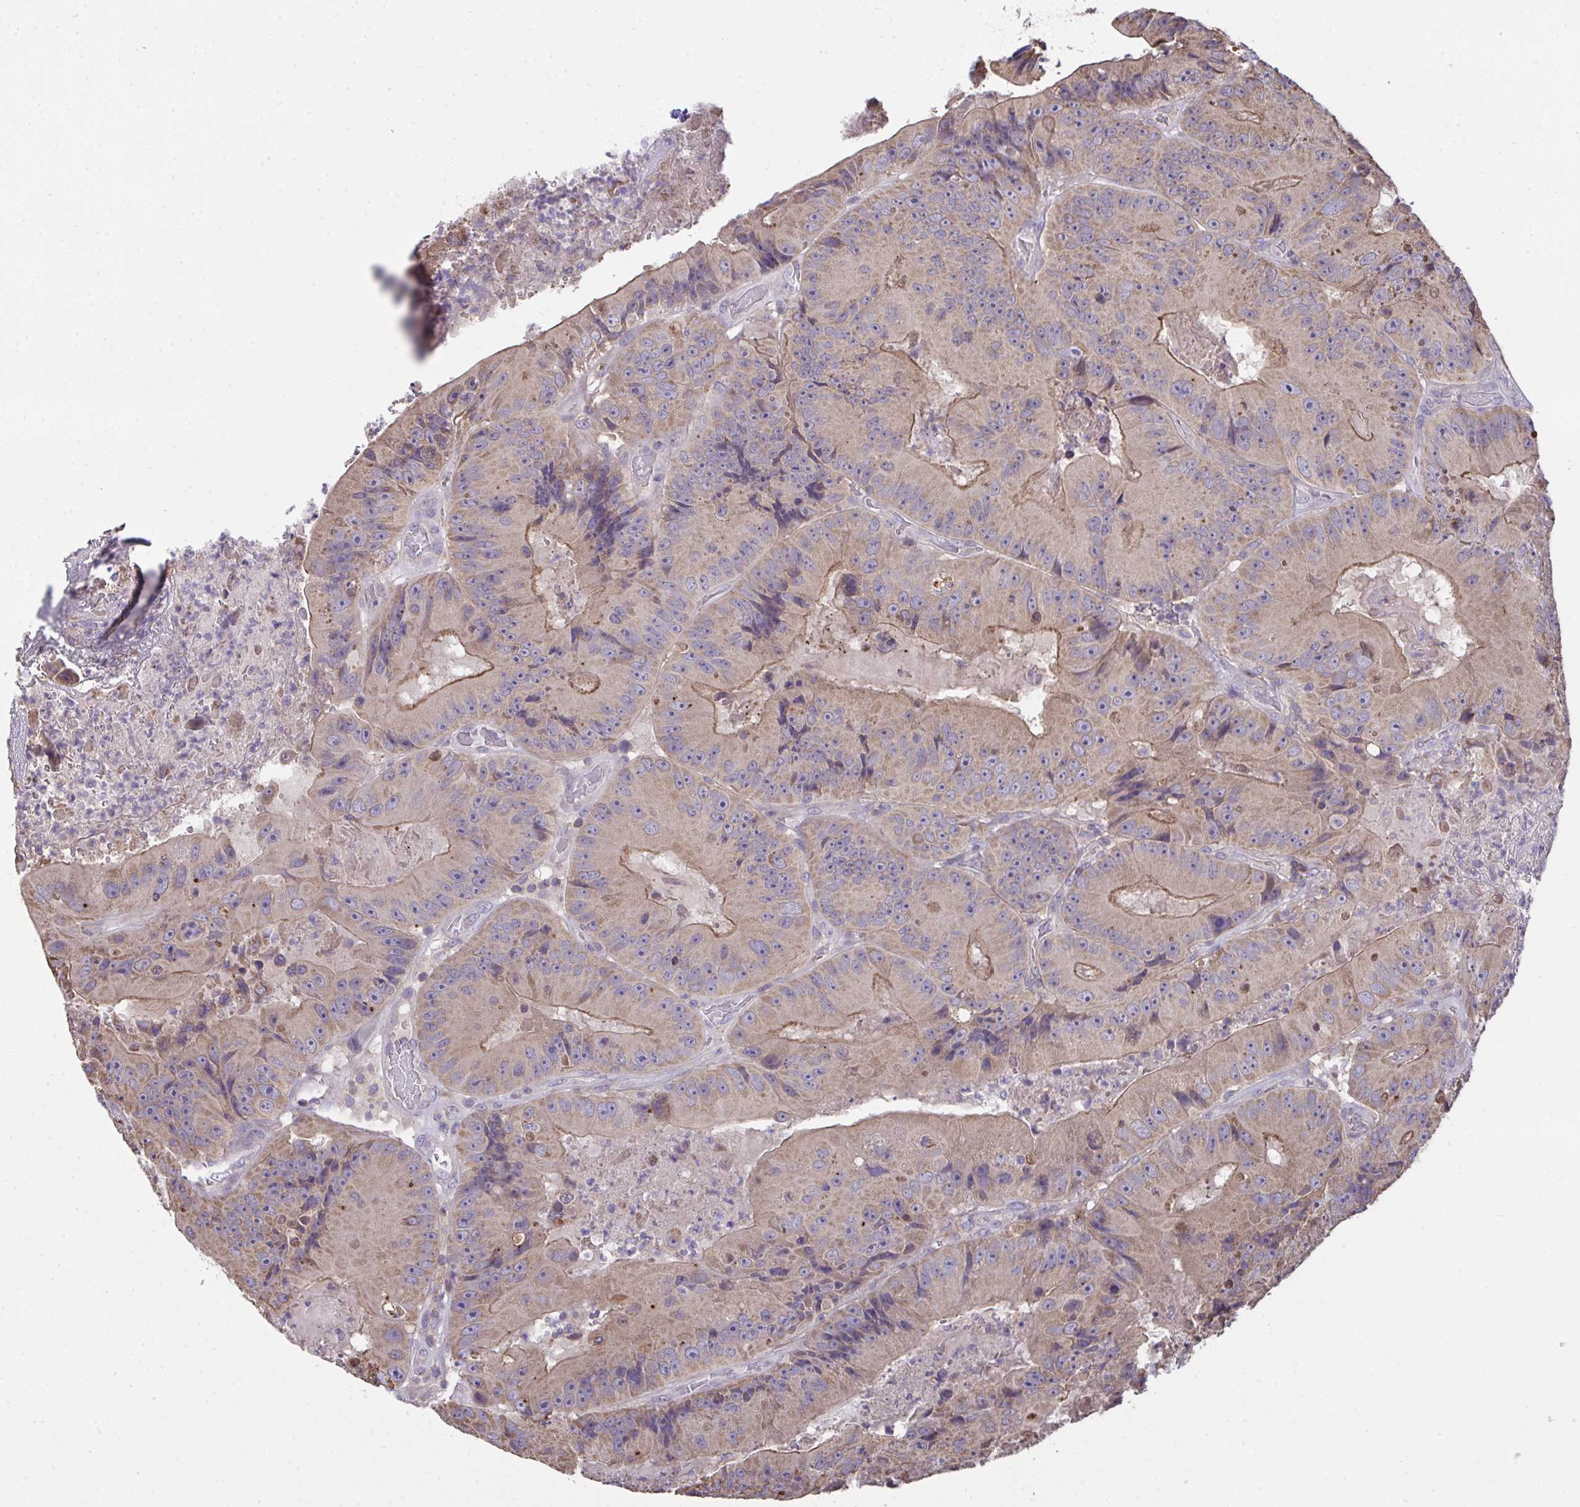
{"staining": {"intensity": "weak", "quantity": "25%-75%", "location": "cytoplasmic/membranous"}, "tissue": "colorectal cancer", "cell_type": "Tumor cells", "image_type": "cancer", "snomed": [{"axis": "morphology", "description": "Adenocarcinoma, NOS"}, {"axis": "topography", "description": "Colon"}], "caption": "Brown immunohistochemical staining in colorectal cancer (adenocarcinoma) displays weak cytoplasmic/membranous expression in about 25%-75% of tumor cells. The protein of interest is shown in brown color, while the nuclei are stained blue.", "gene": "PPM1H", "patient": {"sex": "female", "age": 86}}